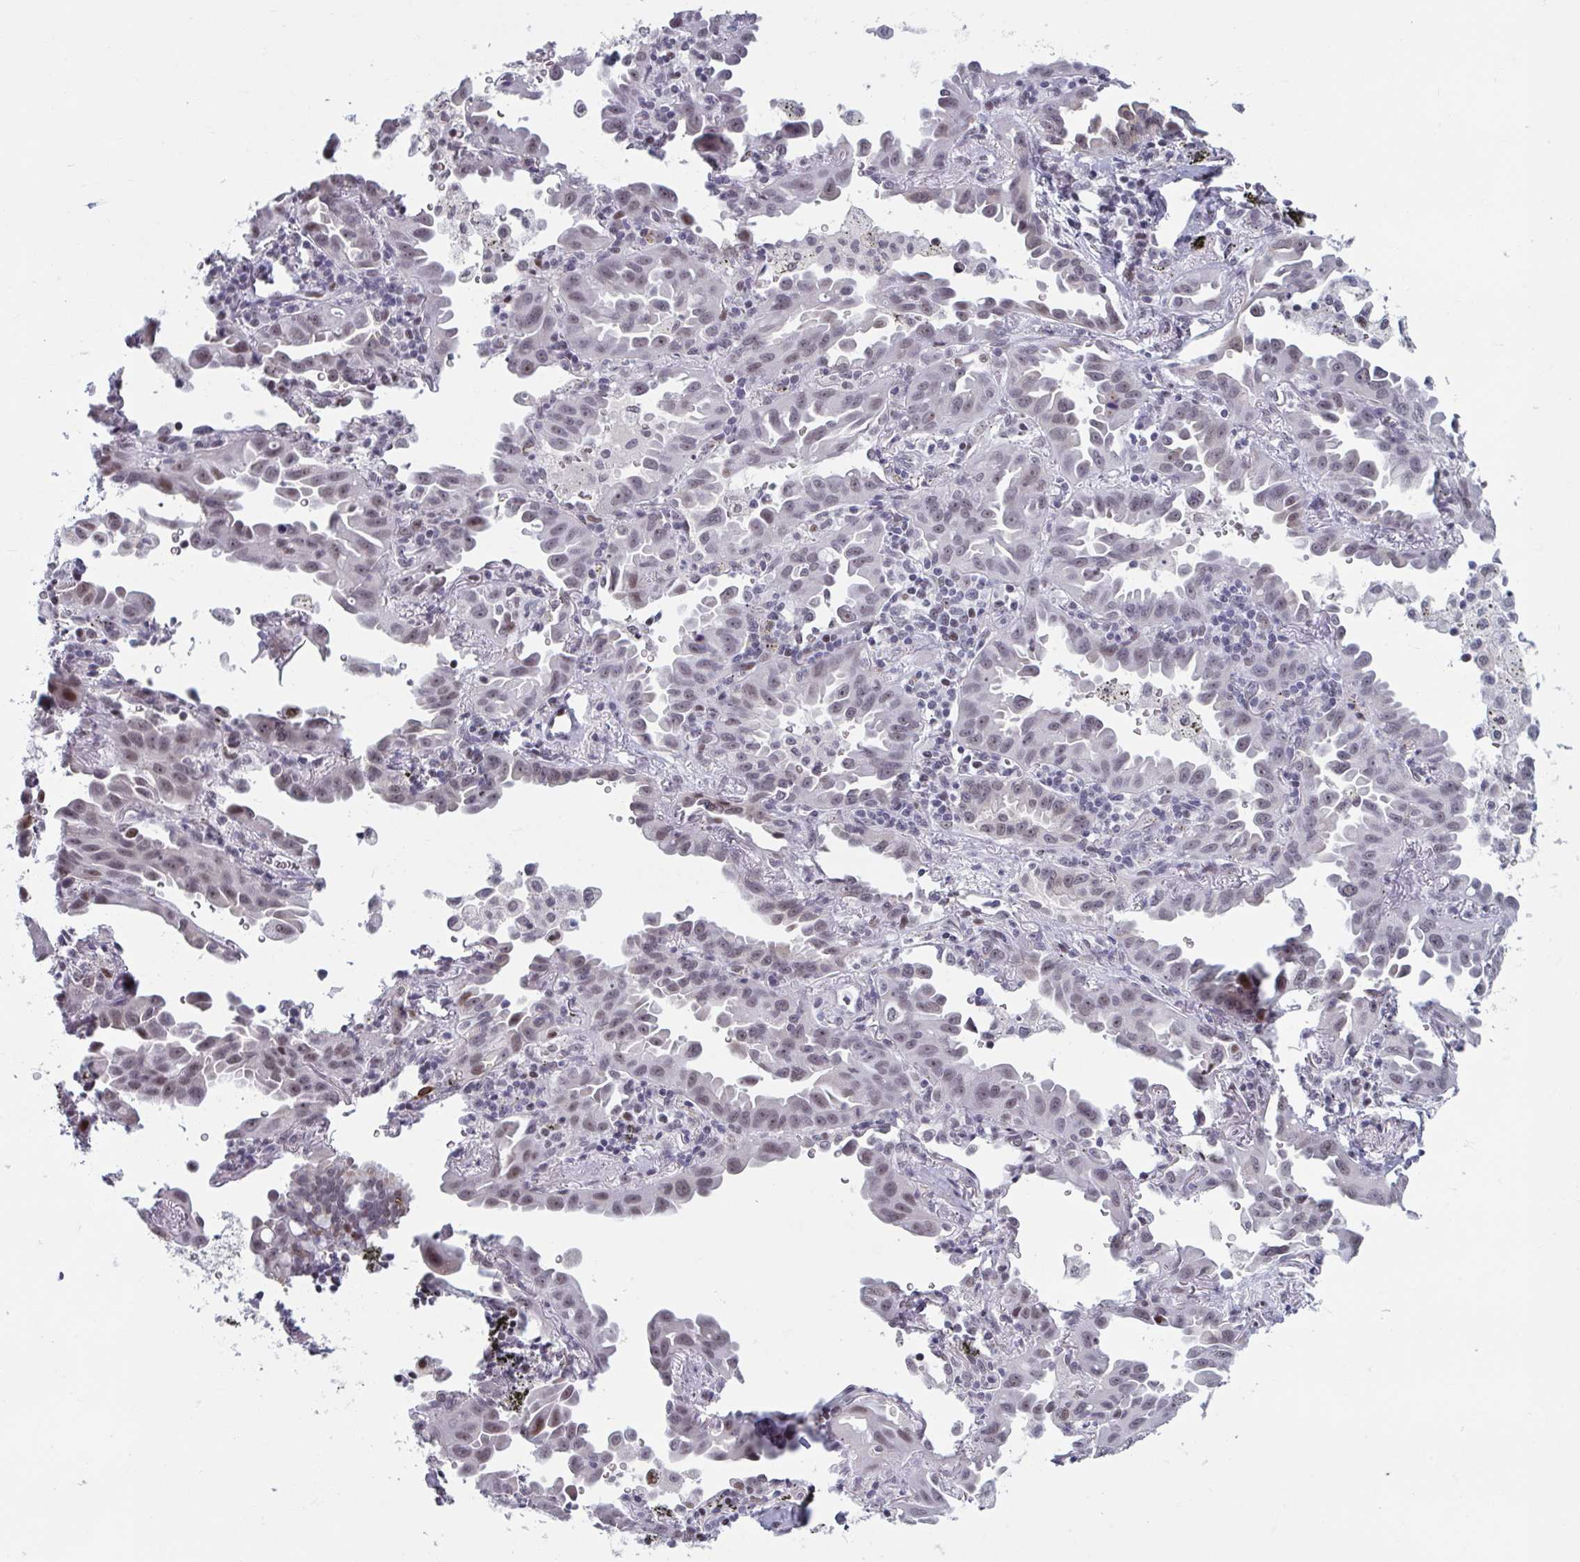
{"staining": {"intensity": "weak", "quantity": "25%-75%", "location": "nuclear"}, "tissue": "lung cancer", "cell_type": "Tumor cells", "image_type": "cancer", "snomed": [{"axis": "morphology", "description": "Adenocarcinoma, NOS"}, {"axis": "topography", "description": "Lung"}], "caption": "Lung adenocarcinoma tissue displays weak nuclear expression in approximately 25%-75% of tumor cells, visualized by immunohistochemistry. (Brightfield microscopy of DAB IHC at high magnification).", "gene": "HSD17B6", "patient": {"sex": "male", "age": 68}}